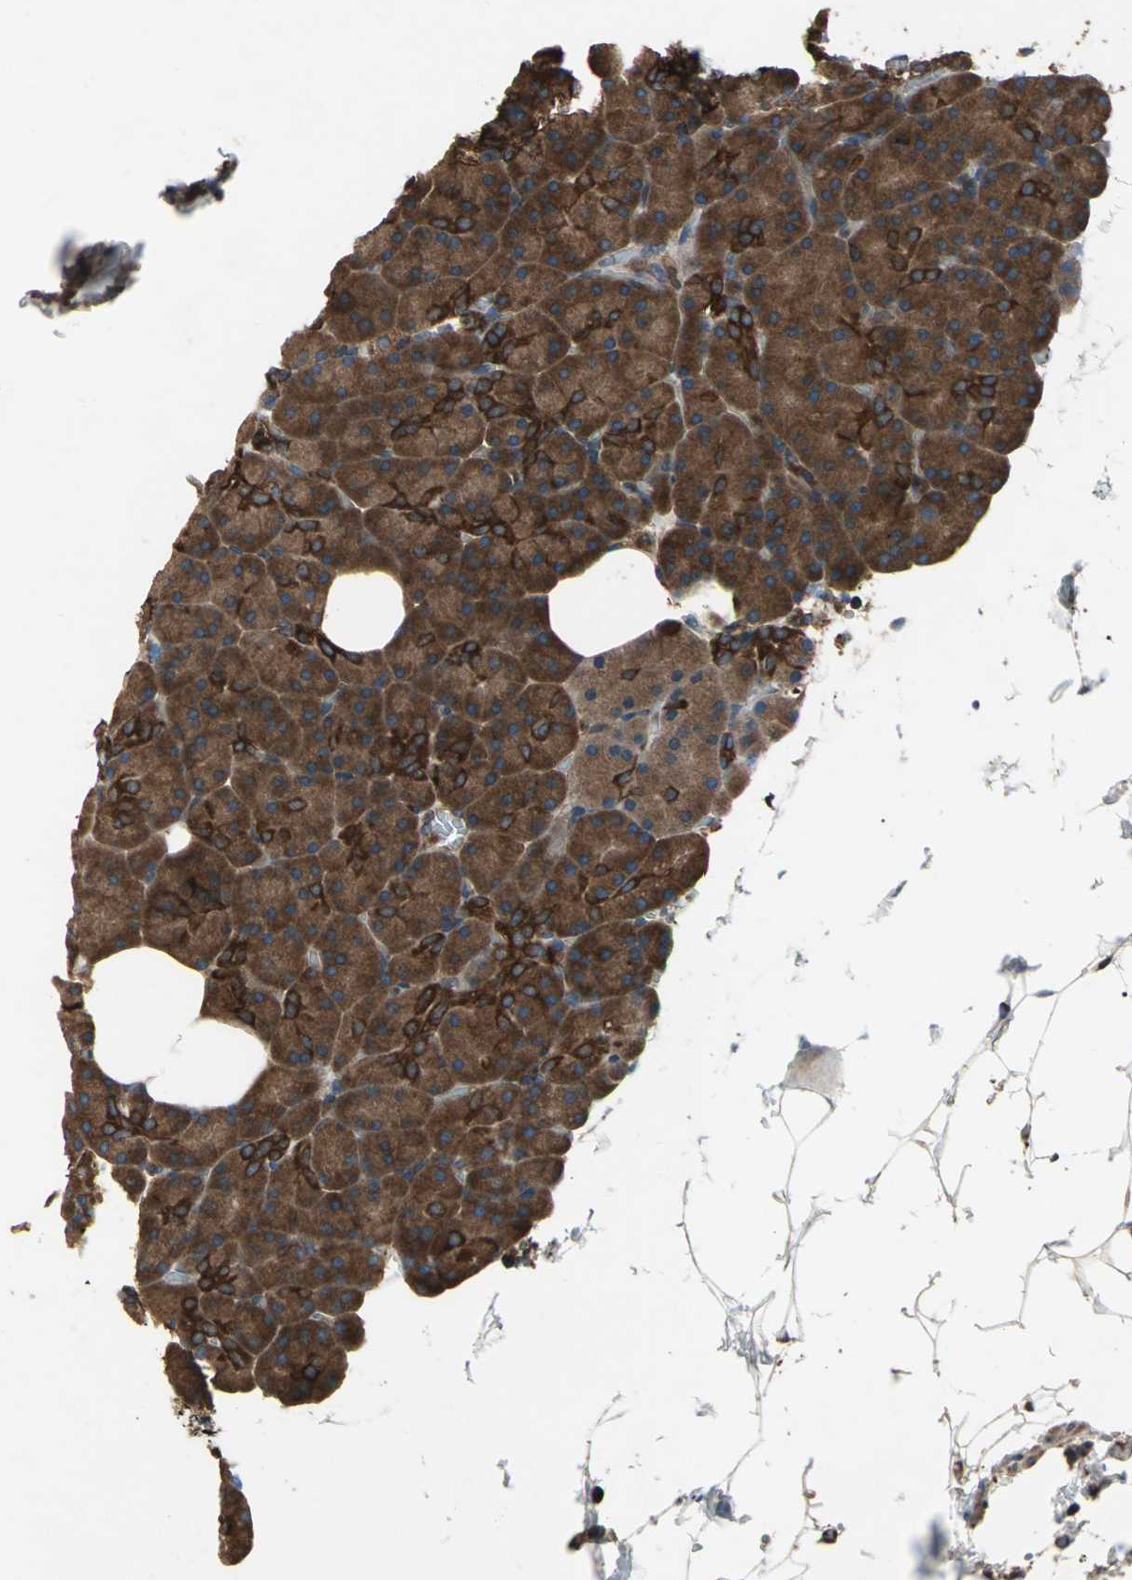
{"staining": {"intensity": "strong", "quantity": ">75%", "location": "cytoplasmic/membranous"}, "tissue": "pancreas", "cell_type": "Exocrine glandular cells", "image_type": "normal", "snomed": [{"axis": "morphology", "description": "Normal tissue, NOS"}, {"axis": "topography", "description": "Pancreas"}], "caption": "High-magnification brightfield microscopy of normal pancreas stained with DAB (brown) and counterstained with hematoxylin (blue). exocrine glandular cells exhibit strong cytoplasmic/membranous staining is seen in approximately>75% of cells. Using DAB (3,3'-diaminobenzidine) (brown) and hematoxylin (blue) stains, captured at high magnification using brightfield microscopy.", "gene": "CAPN1", "patient": {"sex": "female", "age": 35}}